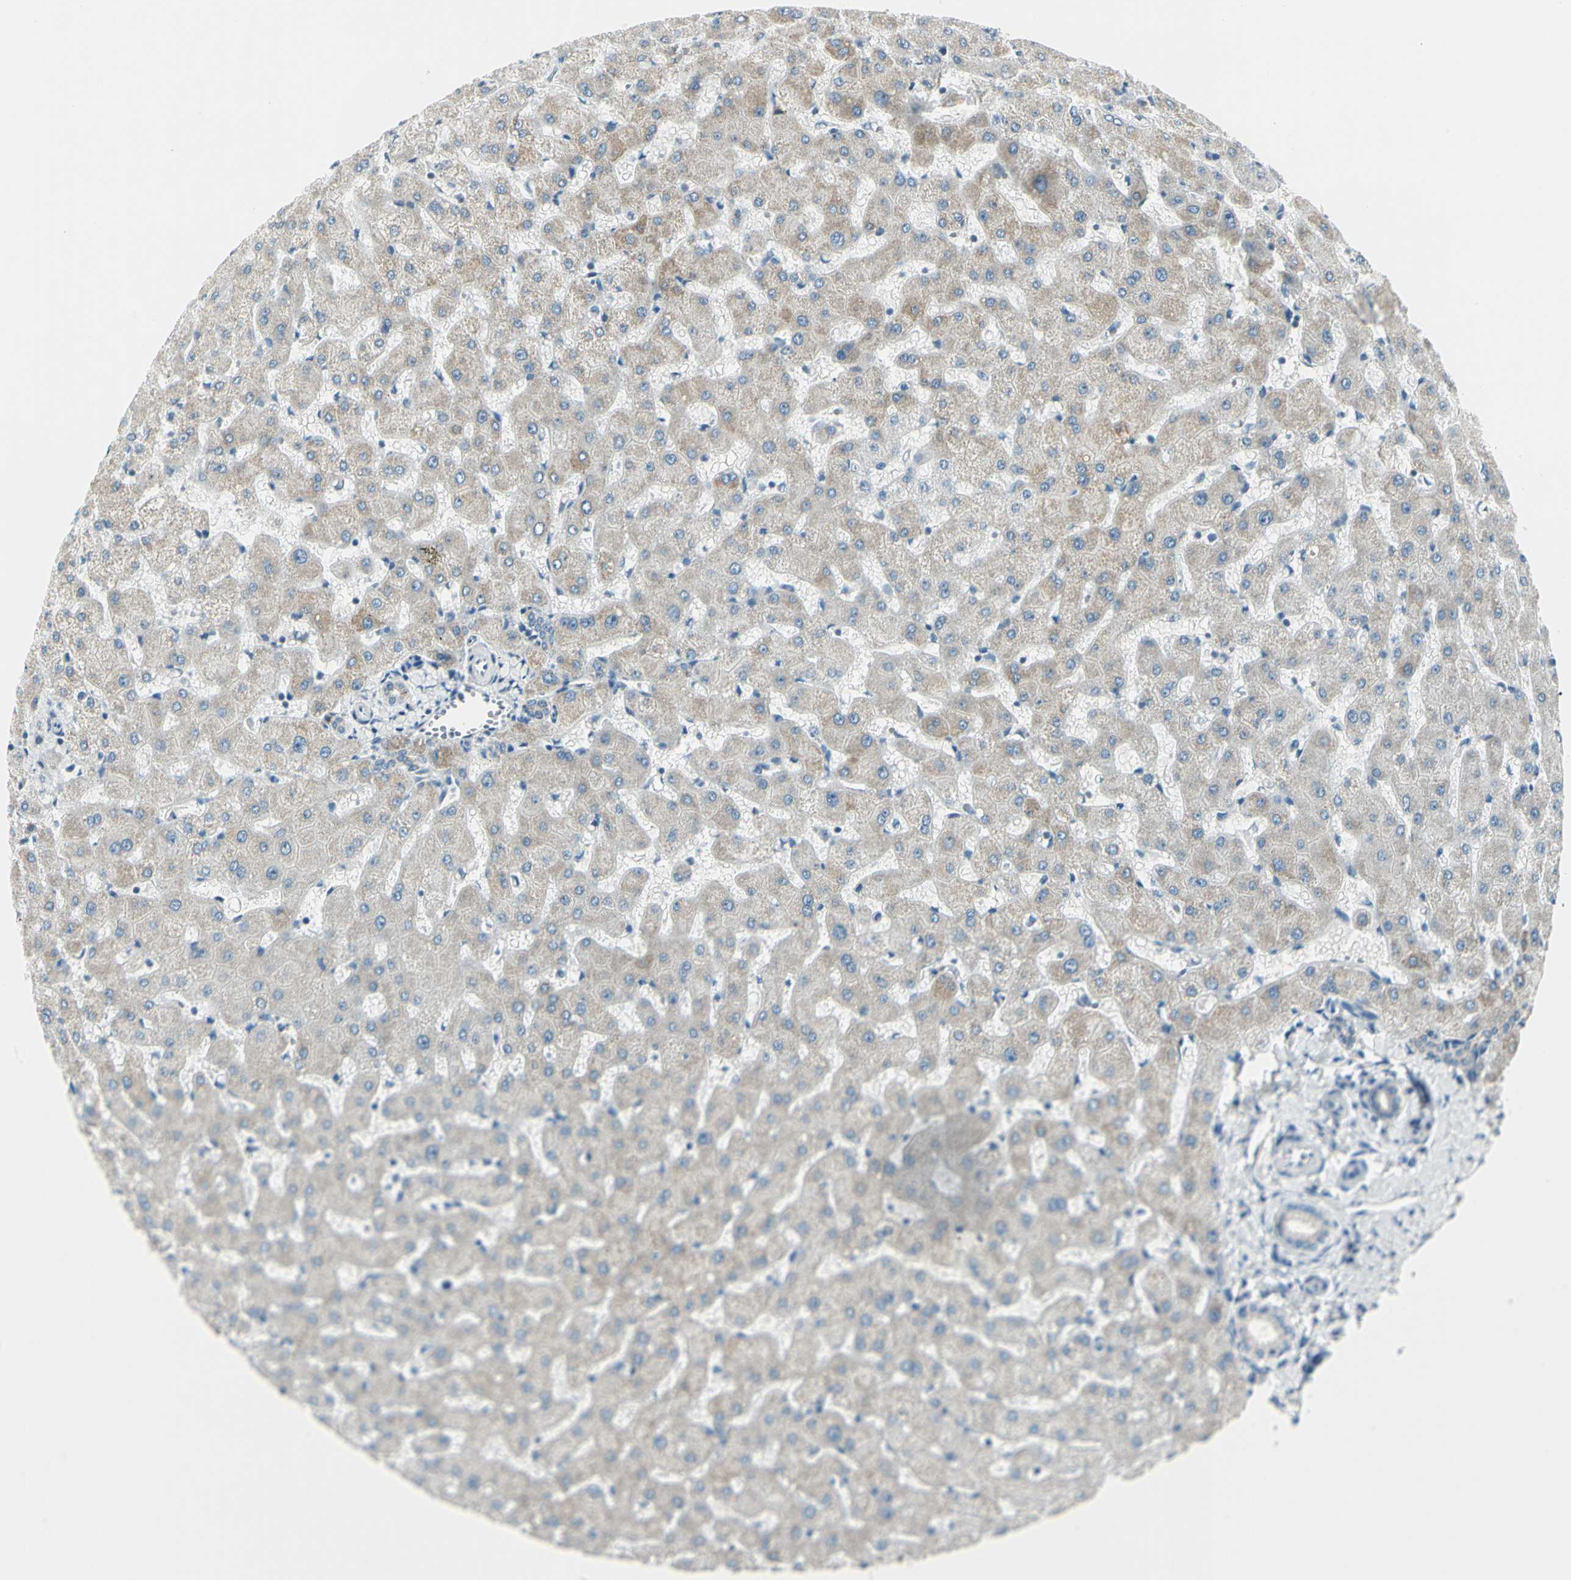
{"staining": {"intensity": "weak", "quantity": ">75%", "location": "cytoplasmic/membranous"}, "tissue": "liver", "cell_type": "Cholangiocytes", "image_type": "normal", "snomed": [{"axis": "morphology", "description": "Normal tissue, NOS"}, {"axis": "topography", "description": "Liver"}], "caption": "This histopathology image displays immunohistochemistry (IHC) staining of normal liver, with low weak cytoplasmic/membranous staining in approximately >75% of cholangiocytes.", "gene": "SLC6A15", "patient": {"sex": "female", "age": 63}}